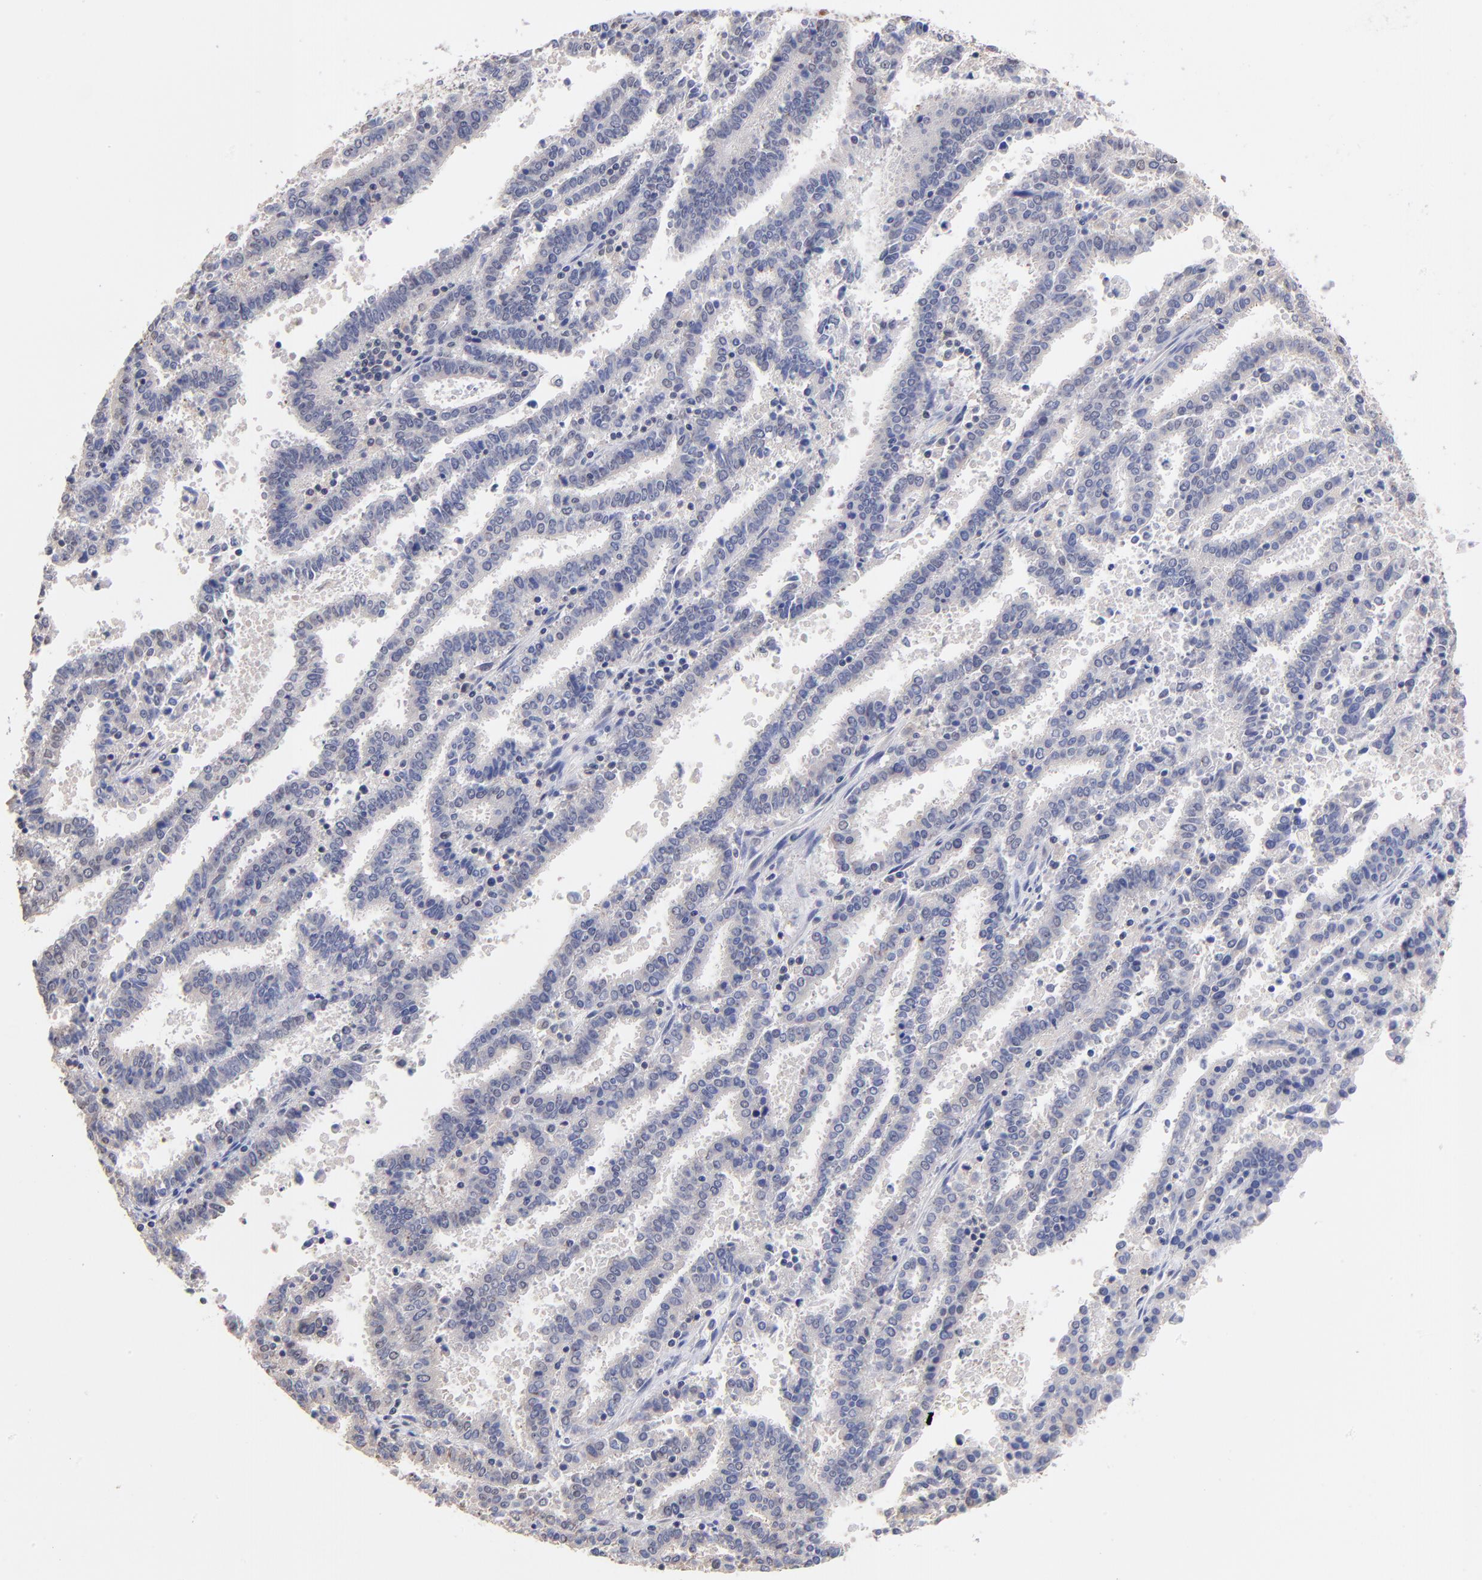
{"staining": {"intensity": "negative", "quantity": "none", "location": "none"}, "tissue": "endometrial cancer", "cell_type": "Tumor cells", "image_type": "cancer", "snomed": [{"axis": "morphology", "description": "Adenocarcinoma, NOS"}, {"axis": "topography", "description": "Uterus"}], "caption": "This histopathology image is of endometrial cancer stained with immunohistochemistry (IHC) to label a protein in brown with the nuclei are counter-stained blue. There is no positivity in tumor cells.", "gene": "RIBC2", "patient": {"sex": "female", "age": 83}}